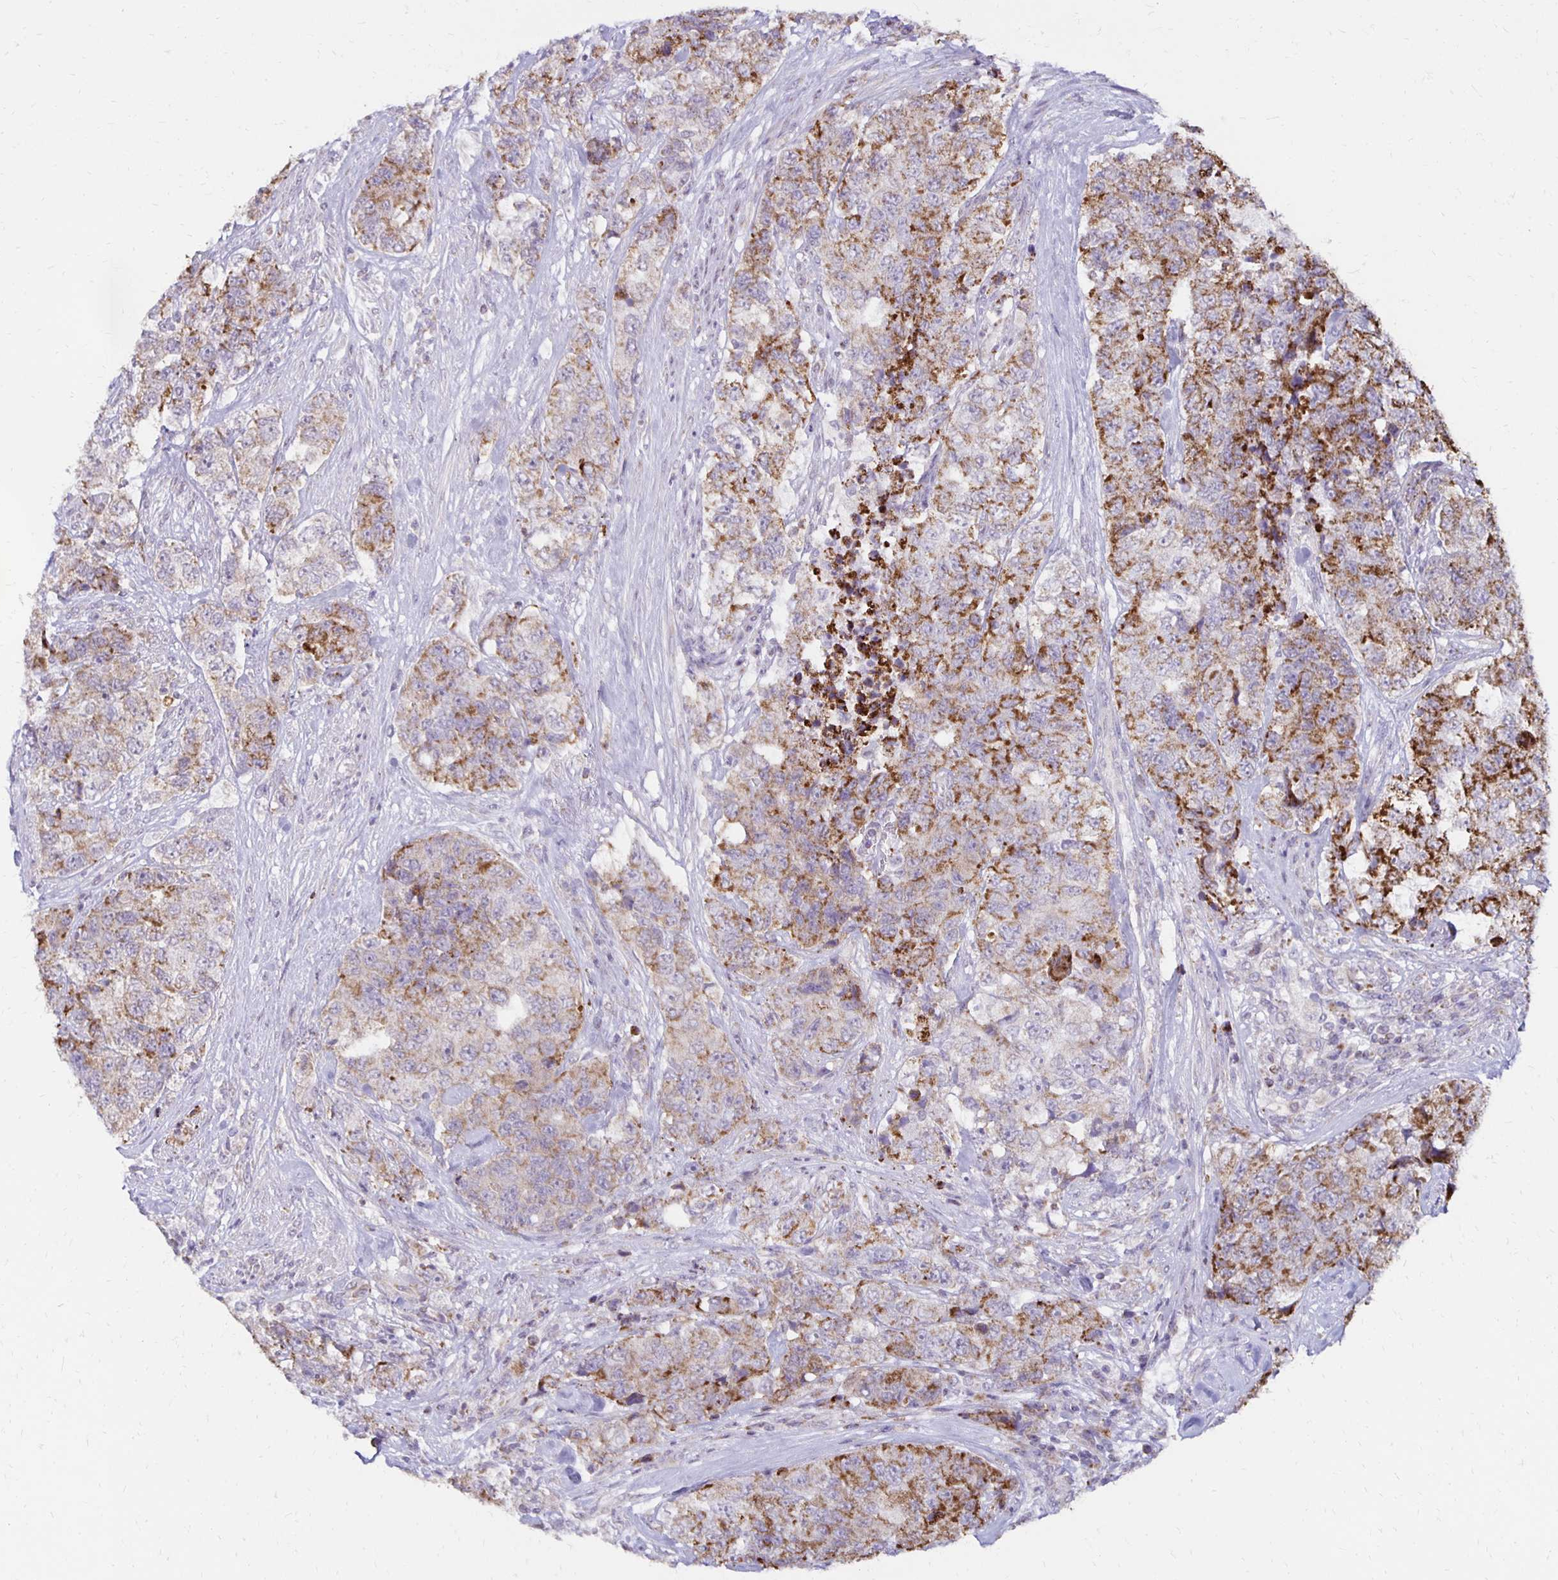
{"staining": {"intensity": "moderate", "quantity": "25%-75%", "location": "cytoplasmic/membranous"}, "tissue": "urothelial cancer", "cell_type": "Tumor cells", "image_type": "cancer", "snomed": [{"axis": "morphology", "description": "Urothelial carcinoma, High grade"}, {"axis": "topography", "description": "Urinary bladder"}], "caption": "DAB (3,3'-diaminobenzidine) immunohistochemical staining of urothelial carcinoma (high-grade) demonstrates moderate cytoplasmic/membranous protein expression in approximately 25%-75% of tumor cells.", "gene": "IER3", "patient": {"sex": "female", "age": 78}}